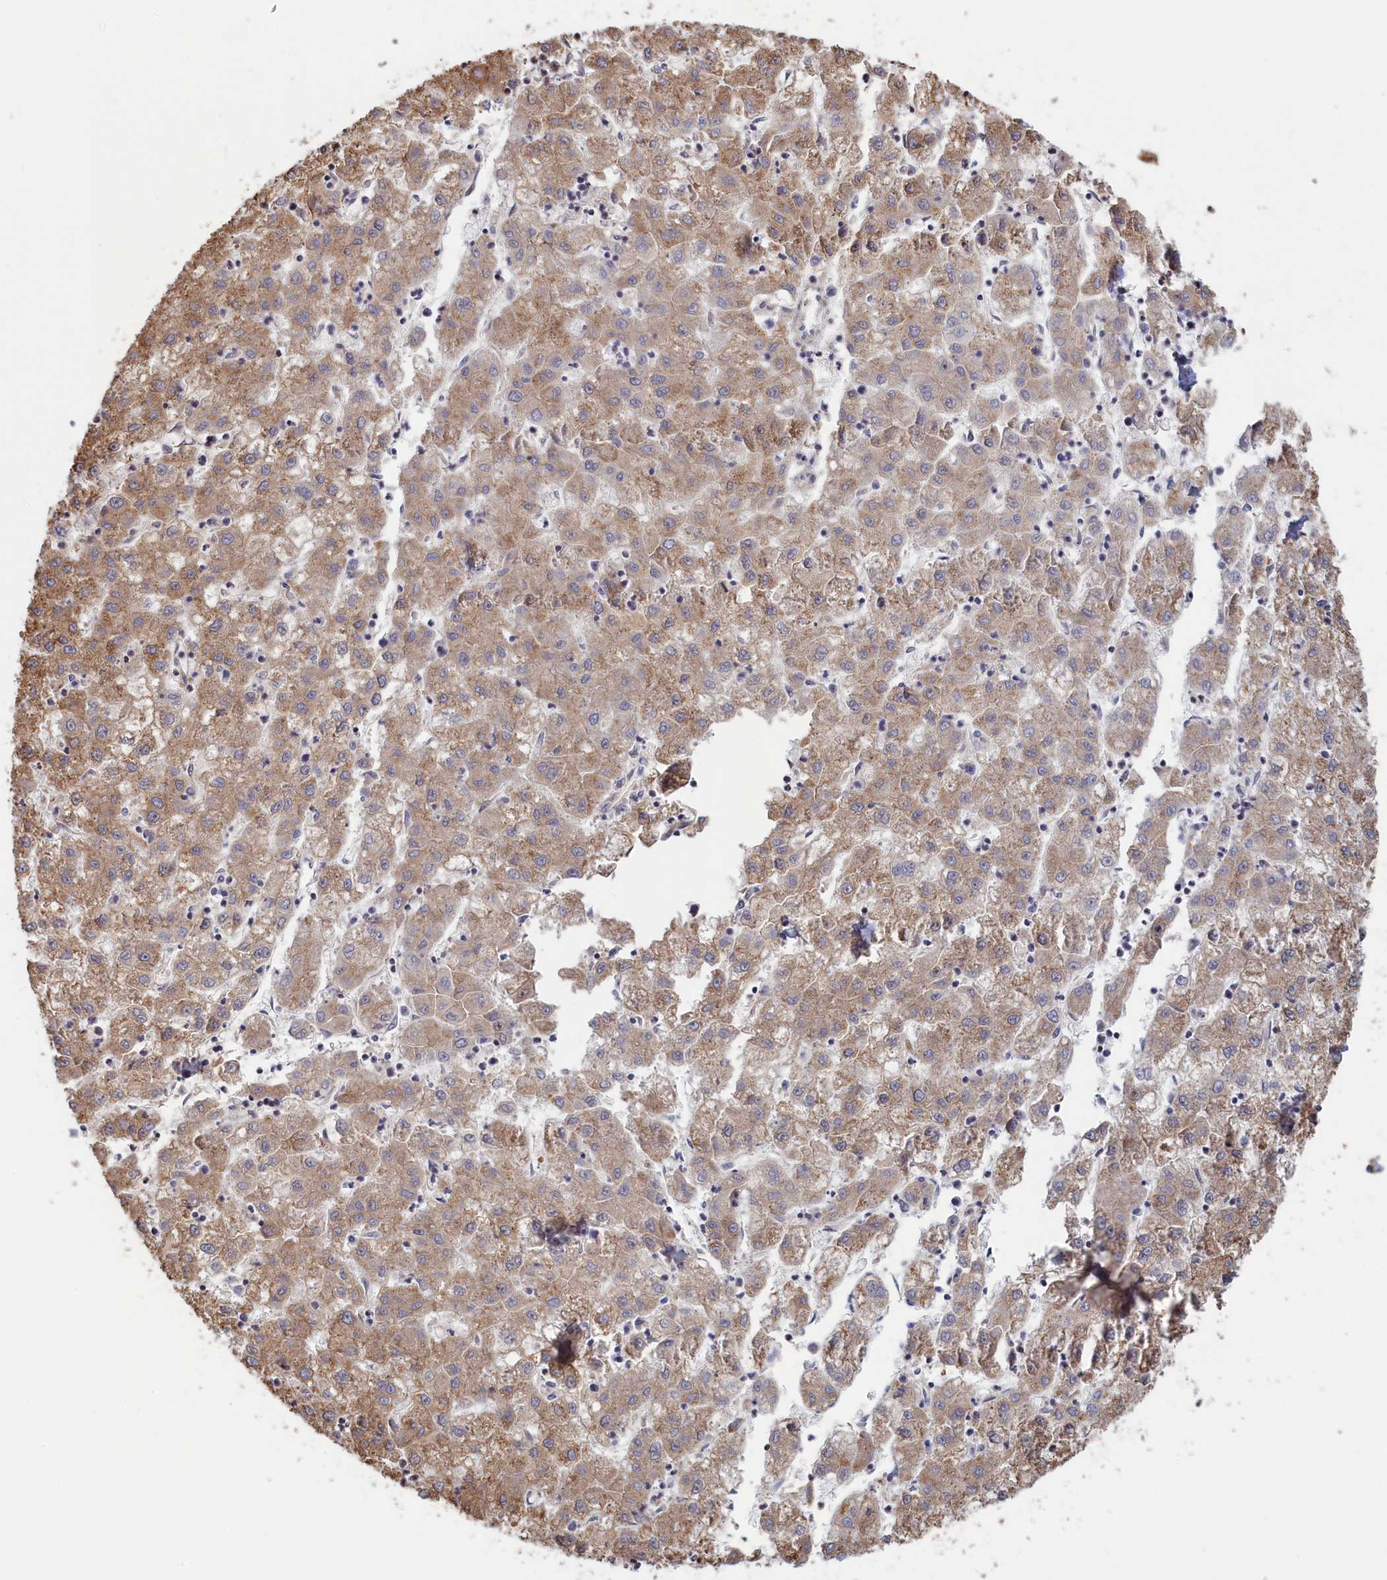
{"staining": {"intensity": "moderate", "quantity": ">75%", "location": "cytoplasmic/membranous"}, "tissue": "liver cancer", "cell_type": "Tumor cells", "image_type": "cancer", "snomed": [{"axis": "morphology", "description": "Carcinoma, Hepatocellular, NOS"}, {"axis": "topography", "description": "Liver"}], "caption": "This image exhibits immunohistochemistry (IHC) staining of liver cancer, with medium moderate cytoplasmic/membranous staining in about >75% of tumor cells.", "gene": "RILPL1", "patient": {"sex": "male", "age": 72}}